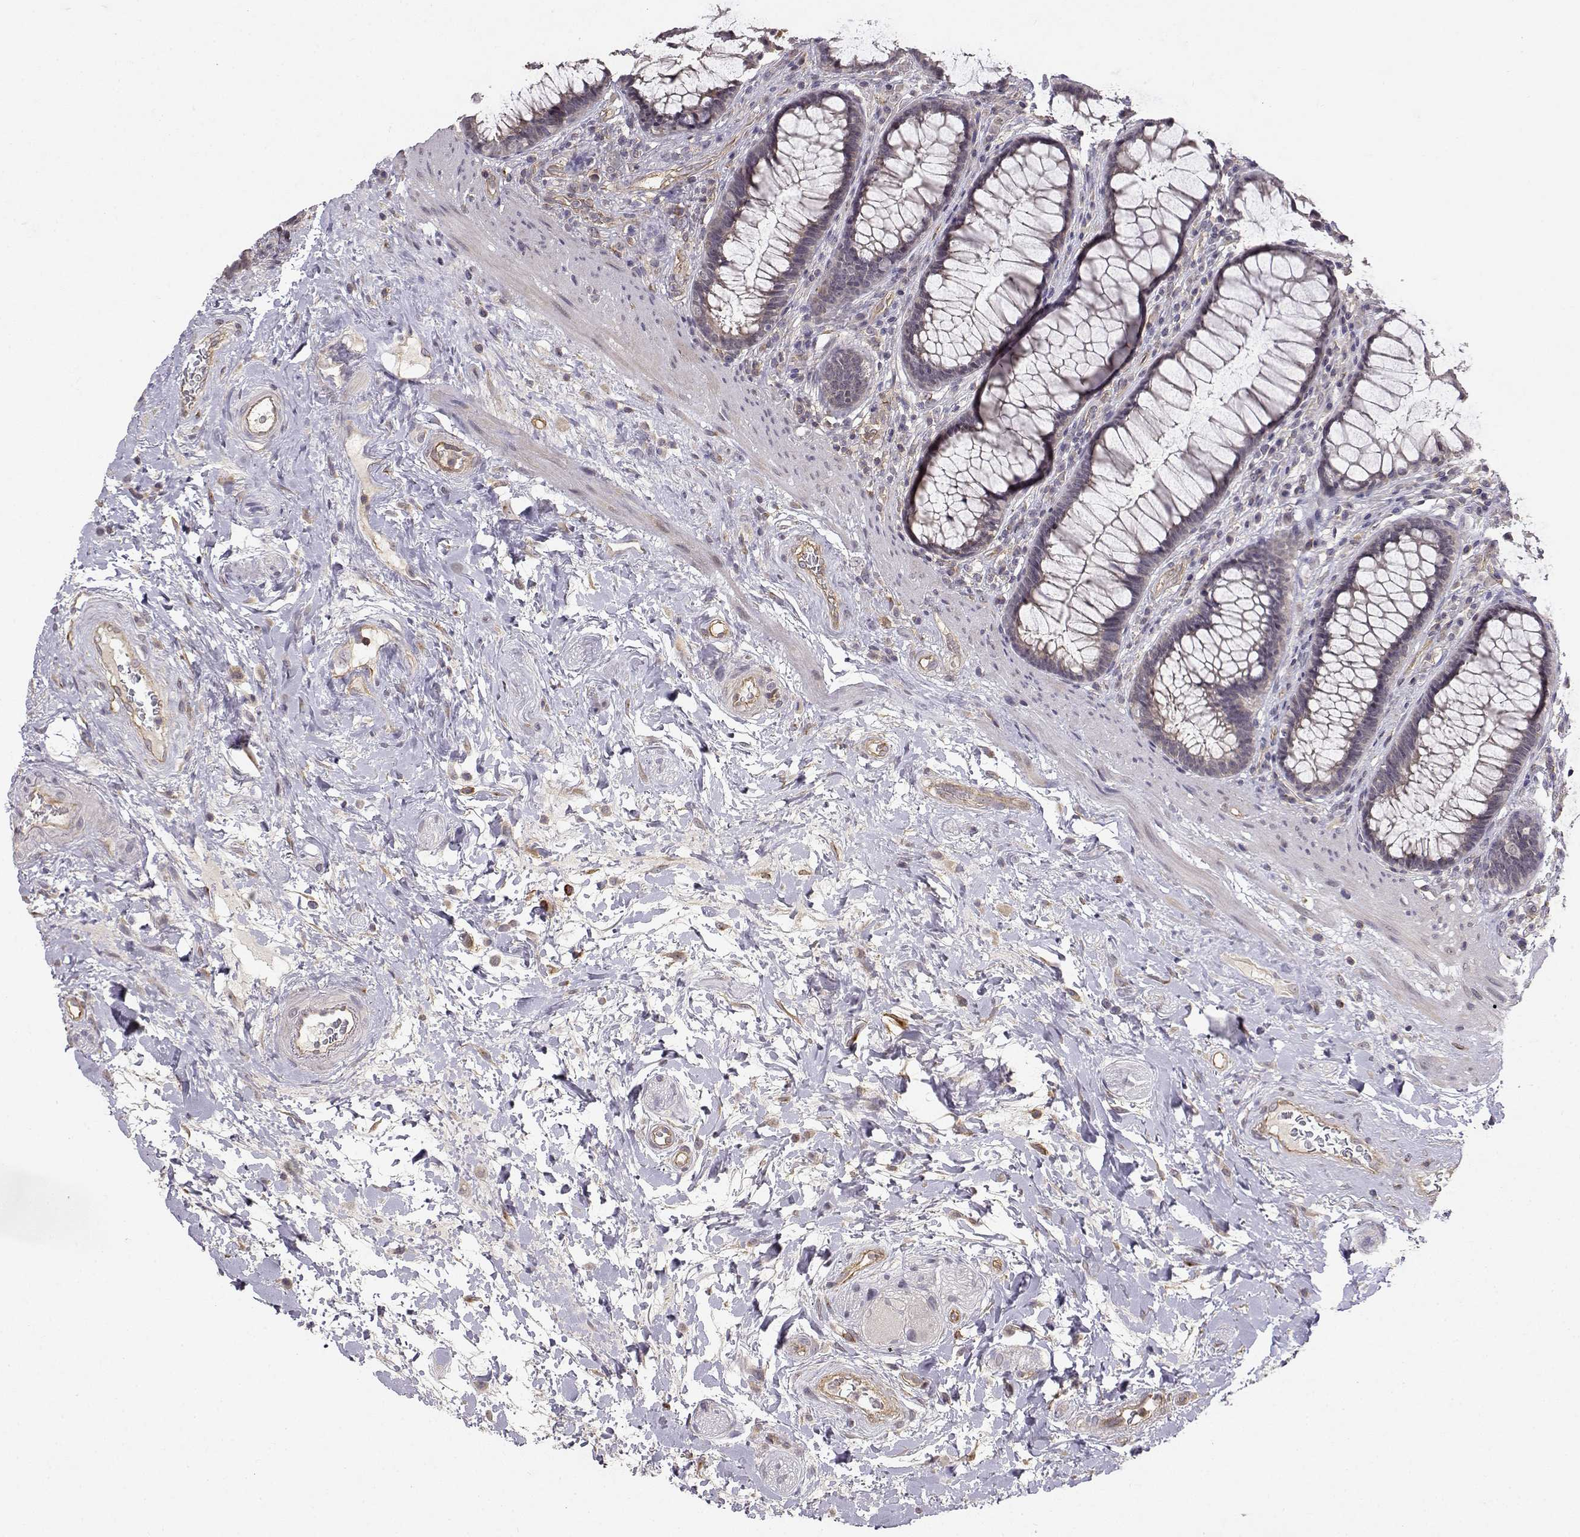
{"staining": {"intensity": "negative", "quantity": "none", "location": "none"}, "tissue": "rectum", "cell_type": "Glandular cells", "image_type": "normal", "snomed": [{"axis": "morphology", "description": "Normal tissue, NOS"}, {"axis": "topography", "description": "Rectum"}], "caption": "Glandular cells are negative for brown protein staining in unremarkable rectum. (DAB (3,3'-diaminobenzidine) IHC with hematoxylin counter stain).", "gene": "IFITM1", "patient": {"sex": "male", "age": 72}}